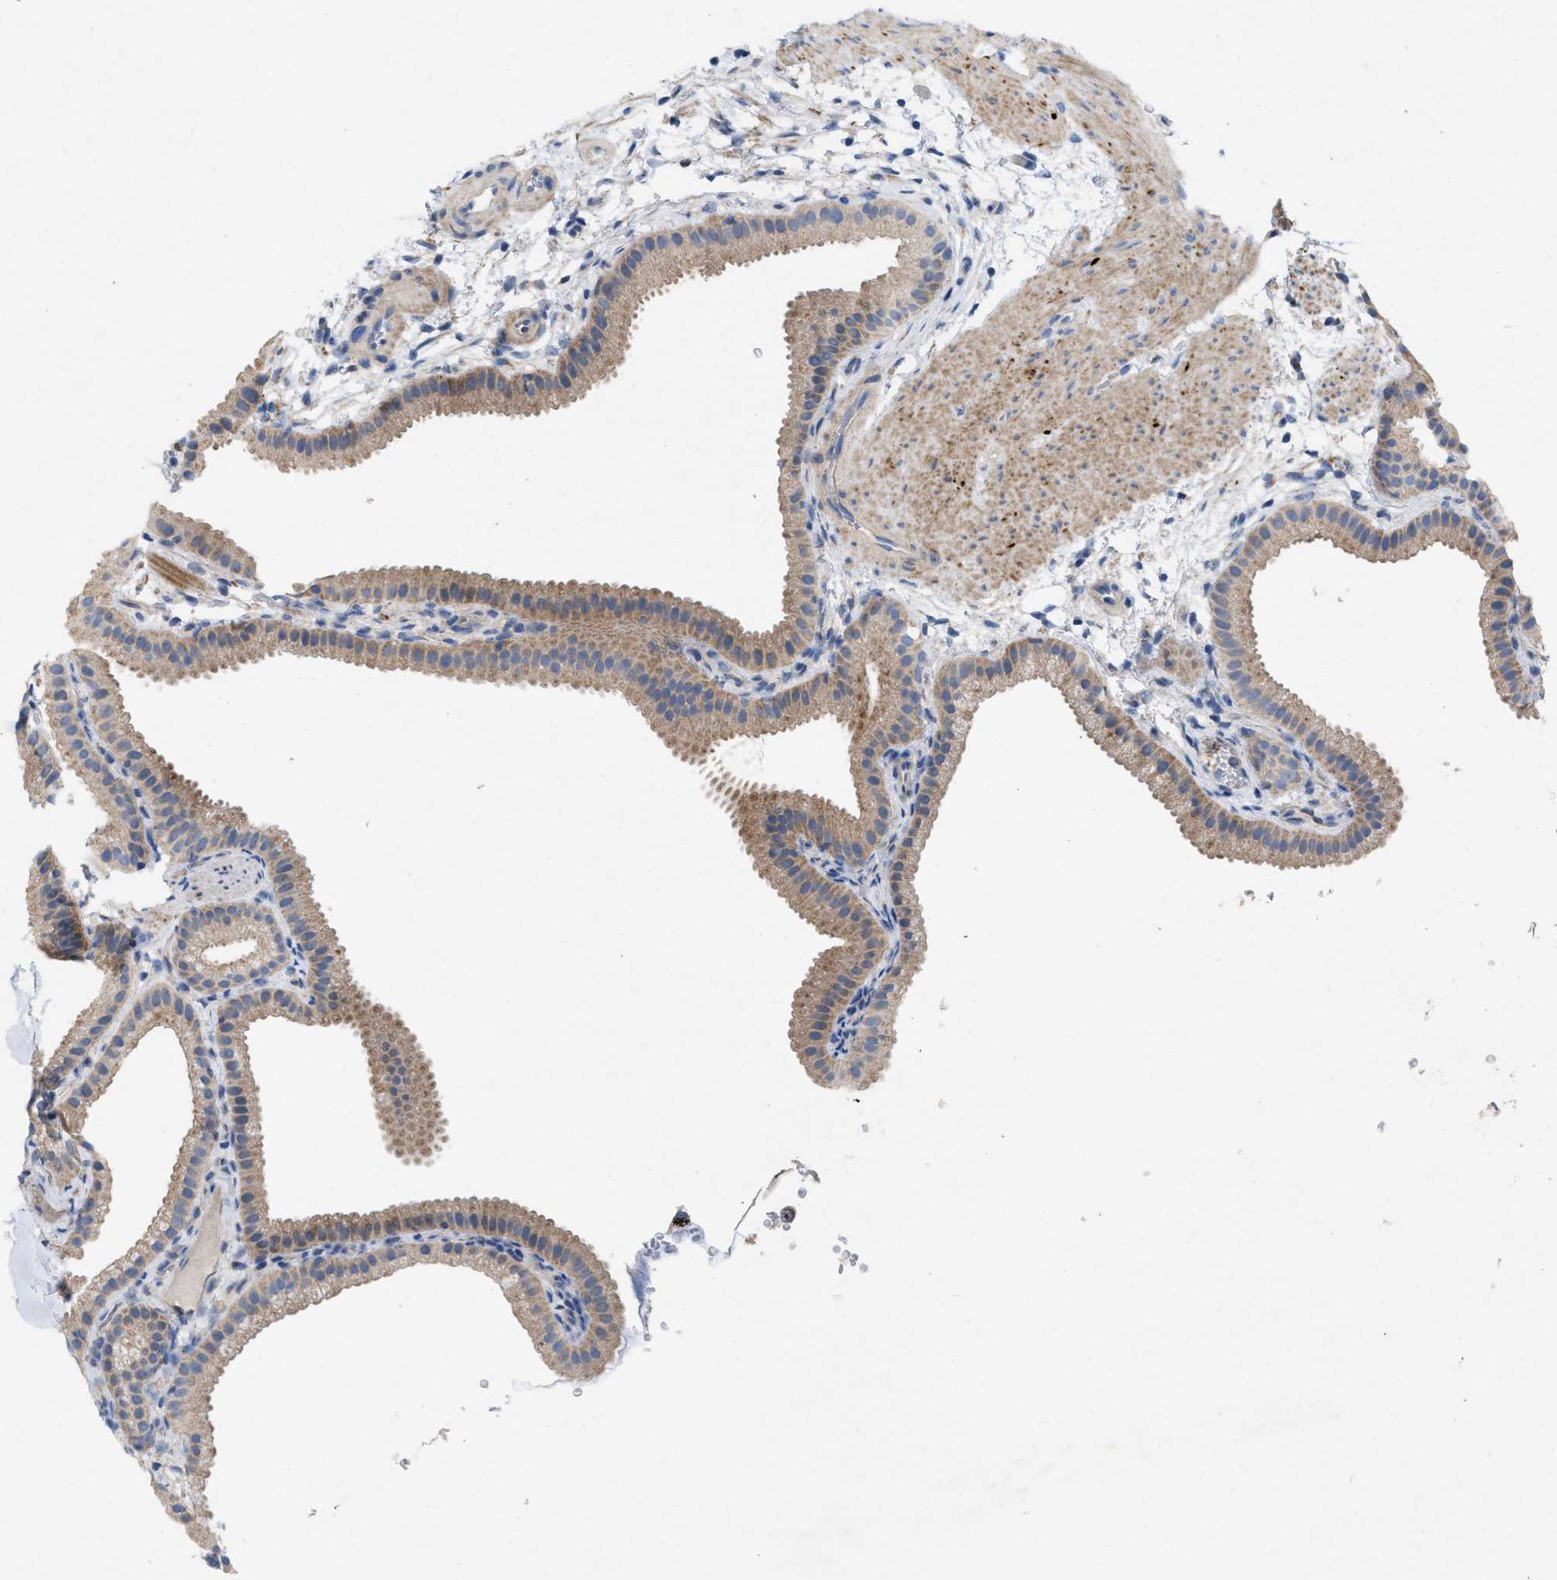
{"staining": {"intensity": "moderate", "quantity": "25%-75%", "location": "cytoplasmic/membranous"}, "tissue": "gallbladder", "cell_type": "Glandular cells", "image_type": "normal", "snomed": [{"axis": "morphology", "description": "Normal tissue, NOS"}, {"axis": "topography", "description": "Gallbladder"}], "caption": "Protein staining of benign gallbladder exhibits moderate cytoplasmic/membranous positivity in about 25%-75% of glandular cells. (DAB (3,3'-diaminobenzidine) IHC, brown staining for protein, blue staining for nuclei).", "gene": "PLPPR5", "patient": {"sex": "female", "age": 64}}